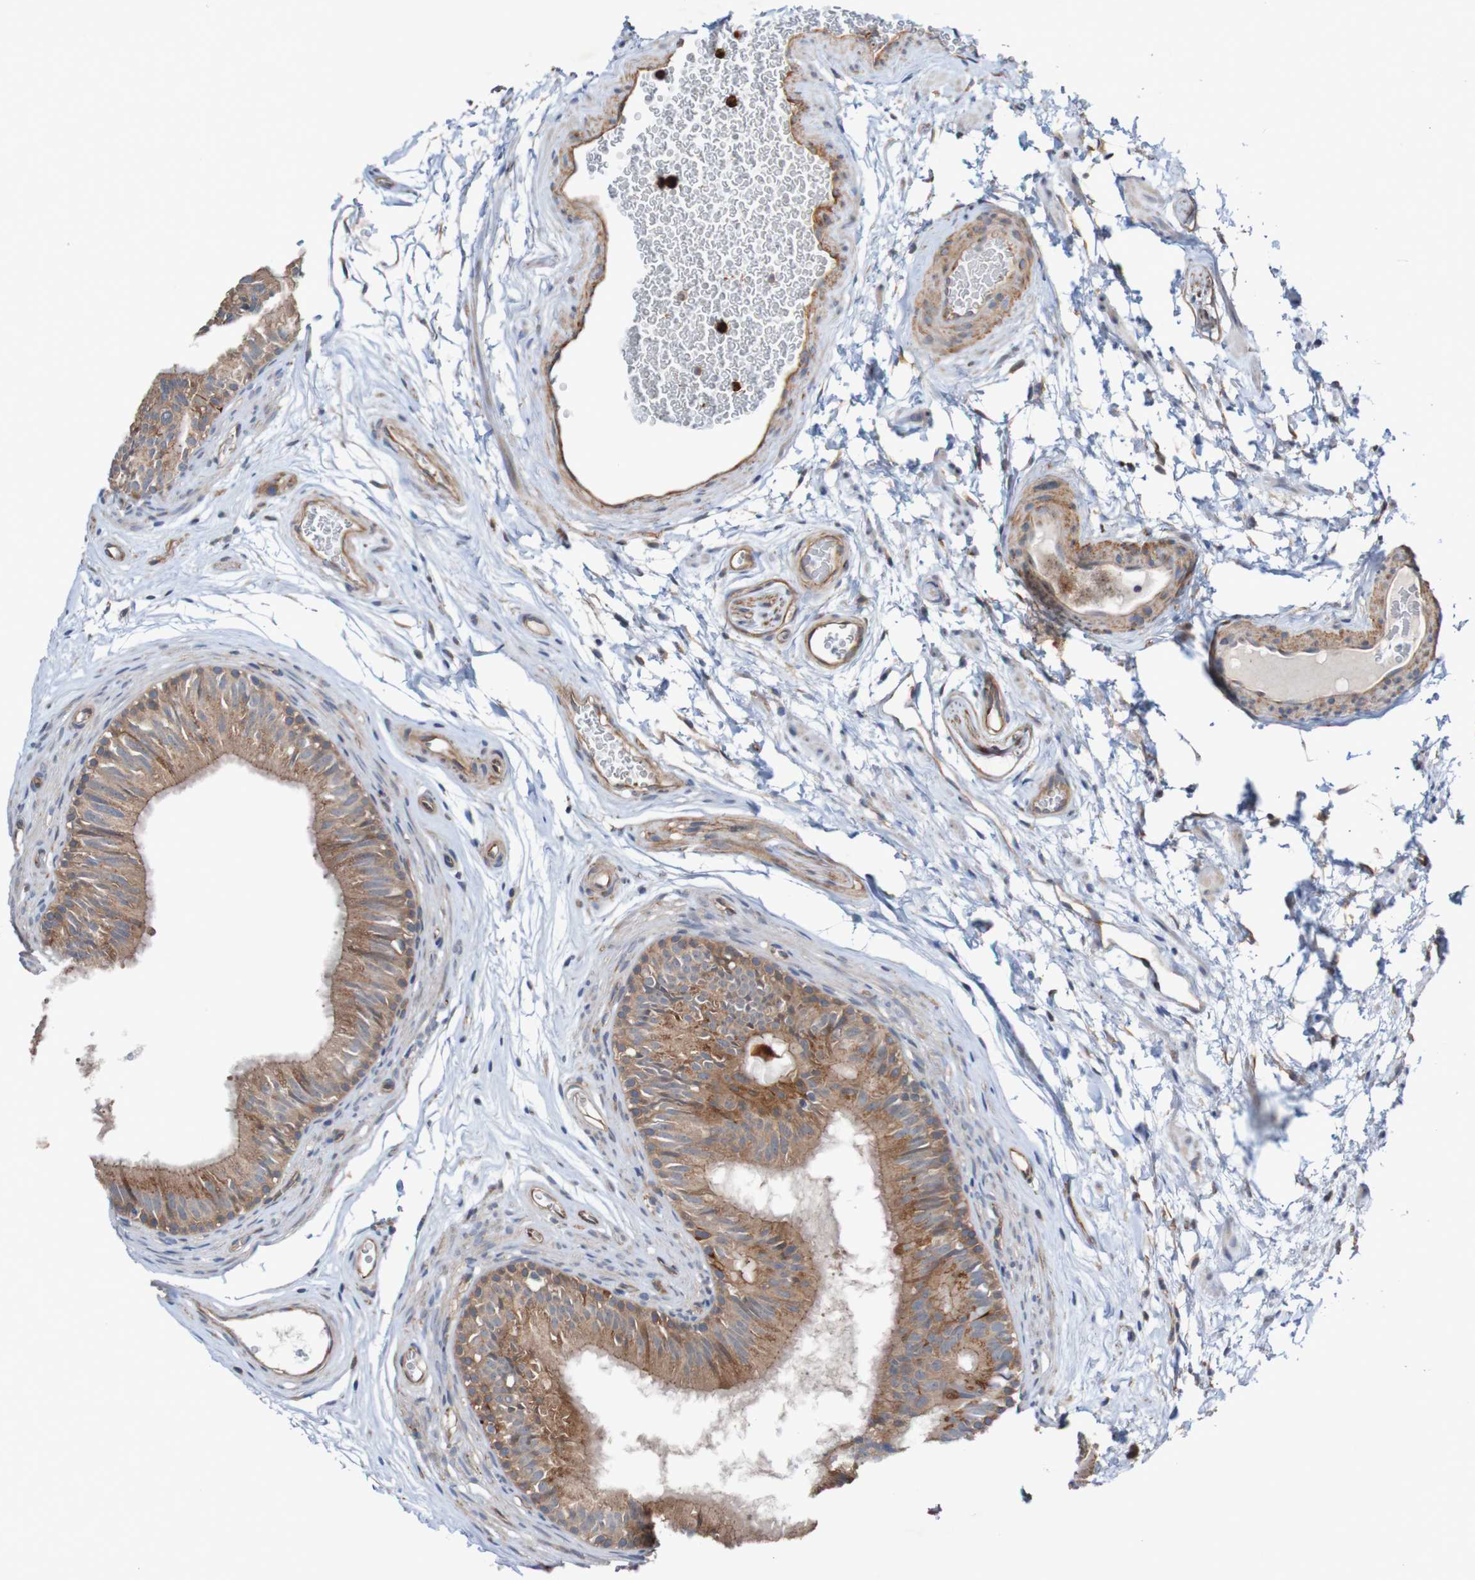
{"staining": {"intensity": "moderate", "quantity": ">75%", "location": "cytoplasmic/membranous"}, "tissue": "epididymis", "cell_type": "Glandular cells", "image_type": "normal", "snomed": [{"axis": "morphology", "description": "Normal tissue, NOS"}, {"axis": "topography", "description": "Epididymis"}], "caption": "DAB (3,3'-diaminobenzidine) immunohistochemical staining of unremarkable human epididymis exhibits moderate cytoplasmic/membranous protein positivity in approximately >75% of glandular cells. (DAB (3,3'-diaminobenzidine) = brown stain, brightfield microscopy at high magnification).", "gene": "ST8SIA6", "patient": {"sex": "male", "age": 36}}